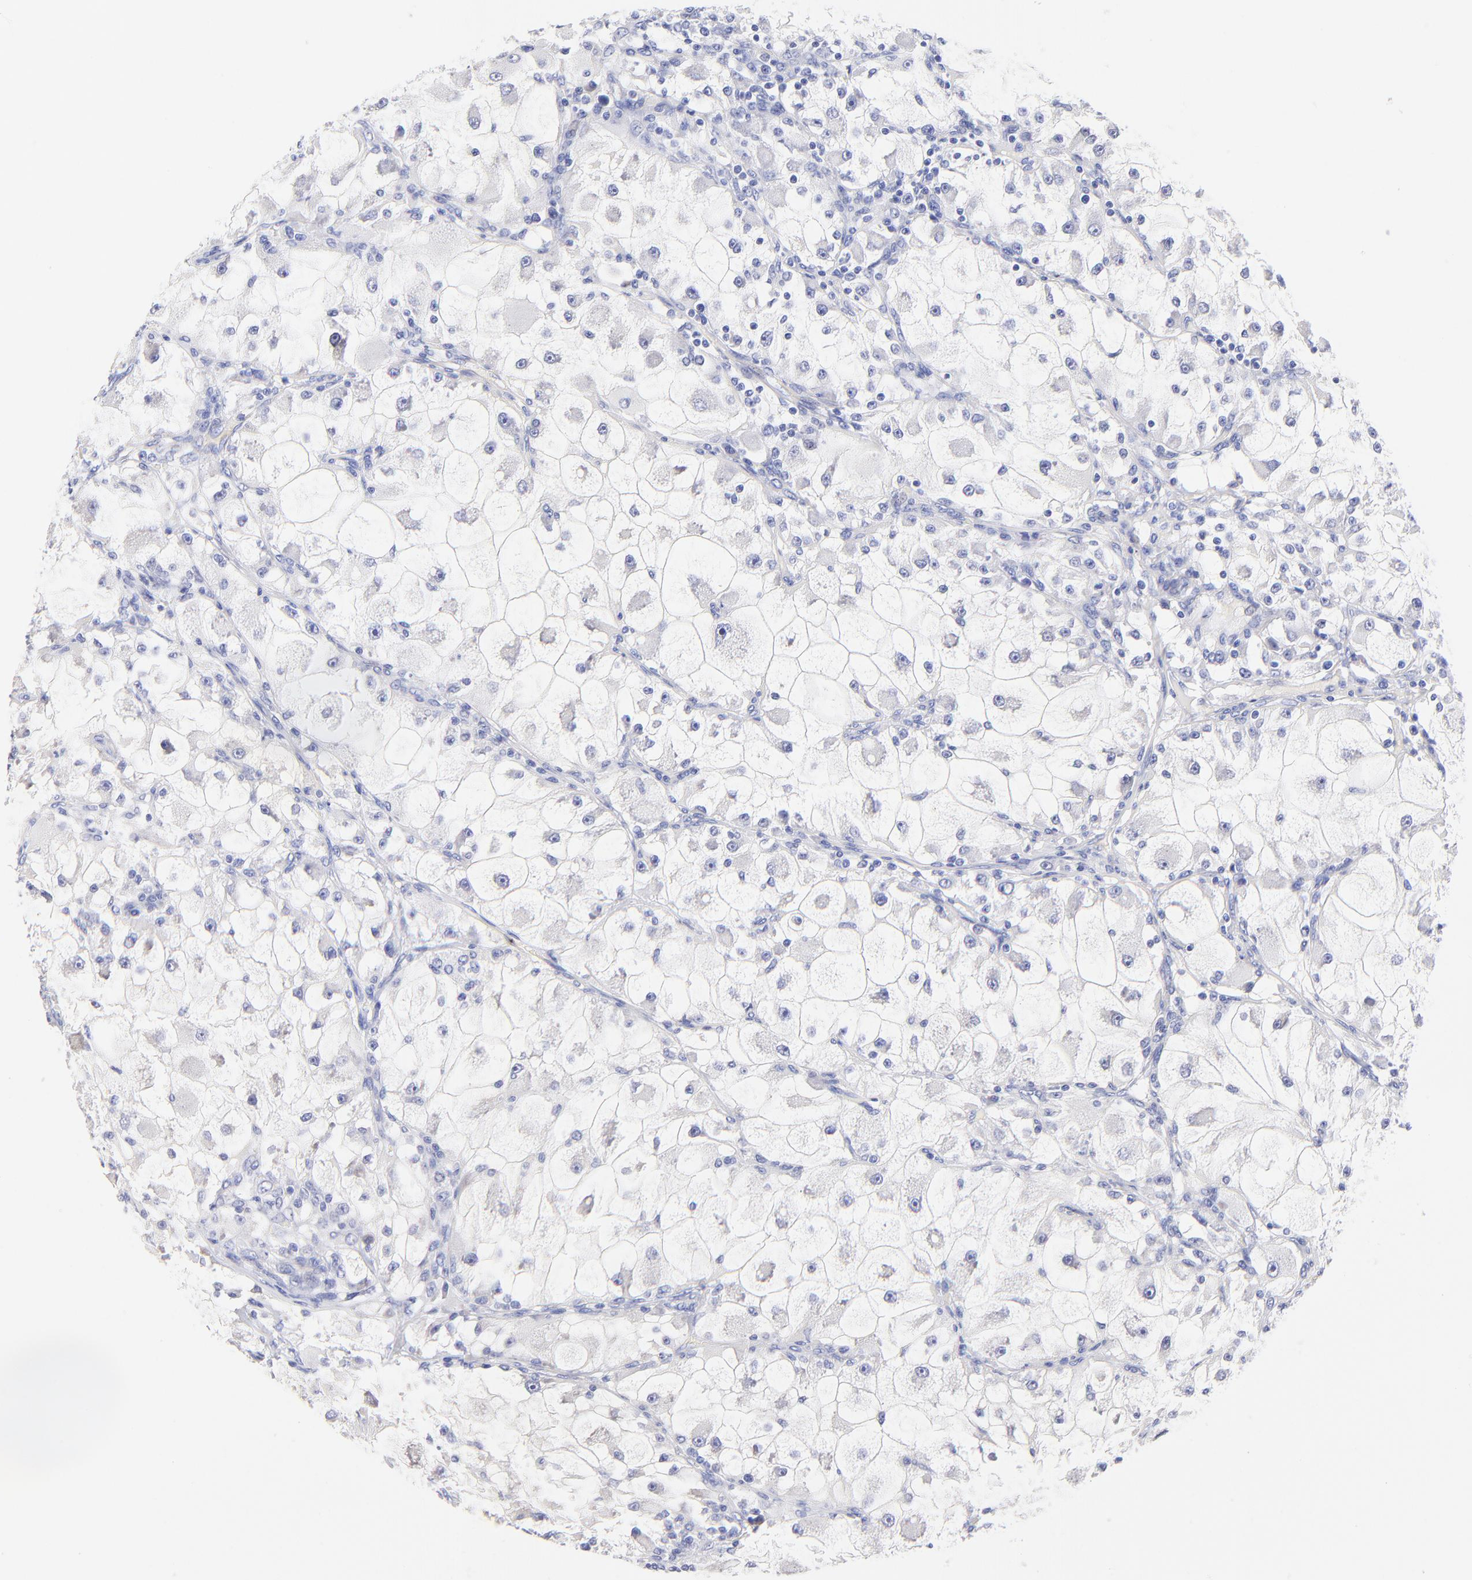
{"staining": {"intensity": "negative", "quantity": "none", "location": "none"}, "tissue": "renal cancer", "cell_type": "Tumor cells", "image_type": "cancer", "snomed": [{"axis": "morphology", "description": "Adenocarcinoma, NOS"}, {"axis": "topography", "description": "Kidney"}], "caption": "Tumor cells show no significant protein expression in renal adenocarcinoma. (Brightfield microscopy of DAB (3,3'-diaminobenzidine) immunohistochemistry (IHC) at high magnification).", "gene": "RAB3A", "patient": {"sex": "female", "age": 73}}